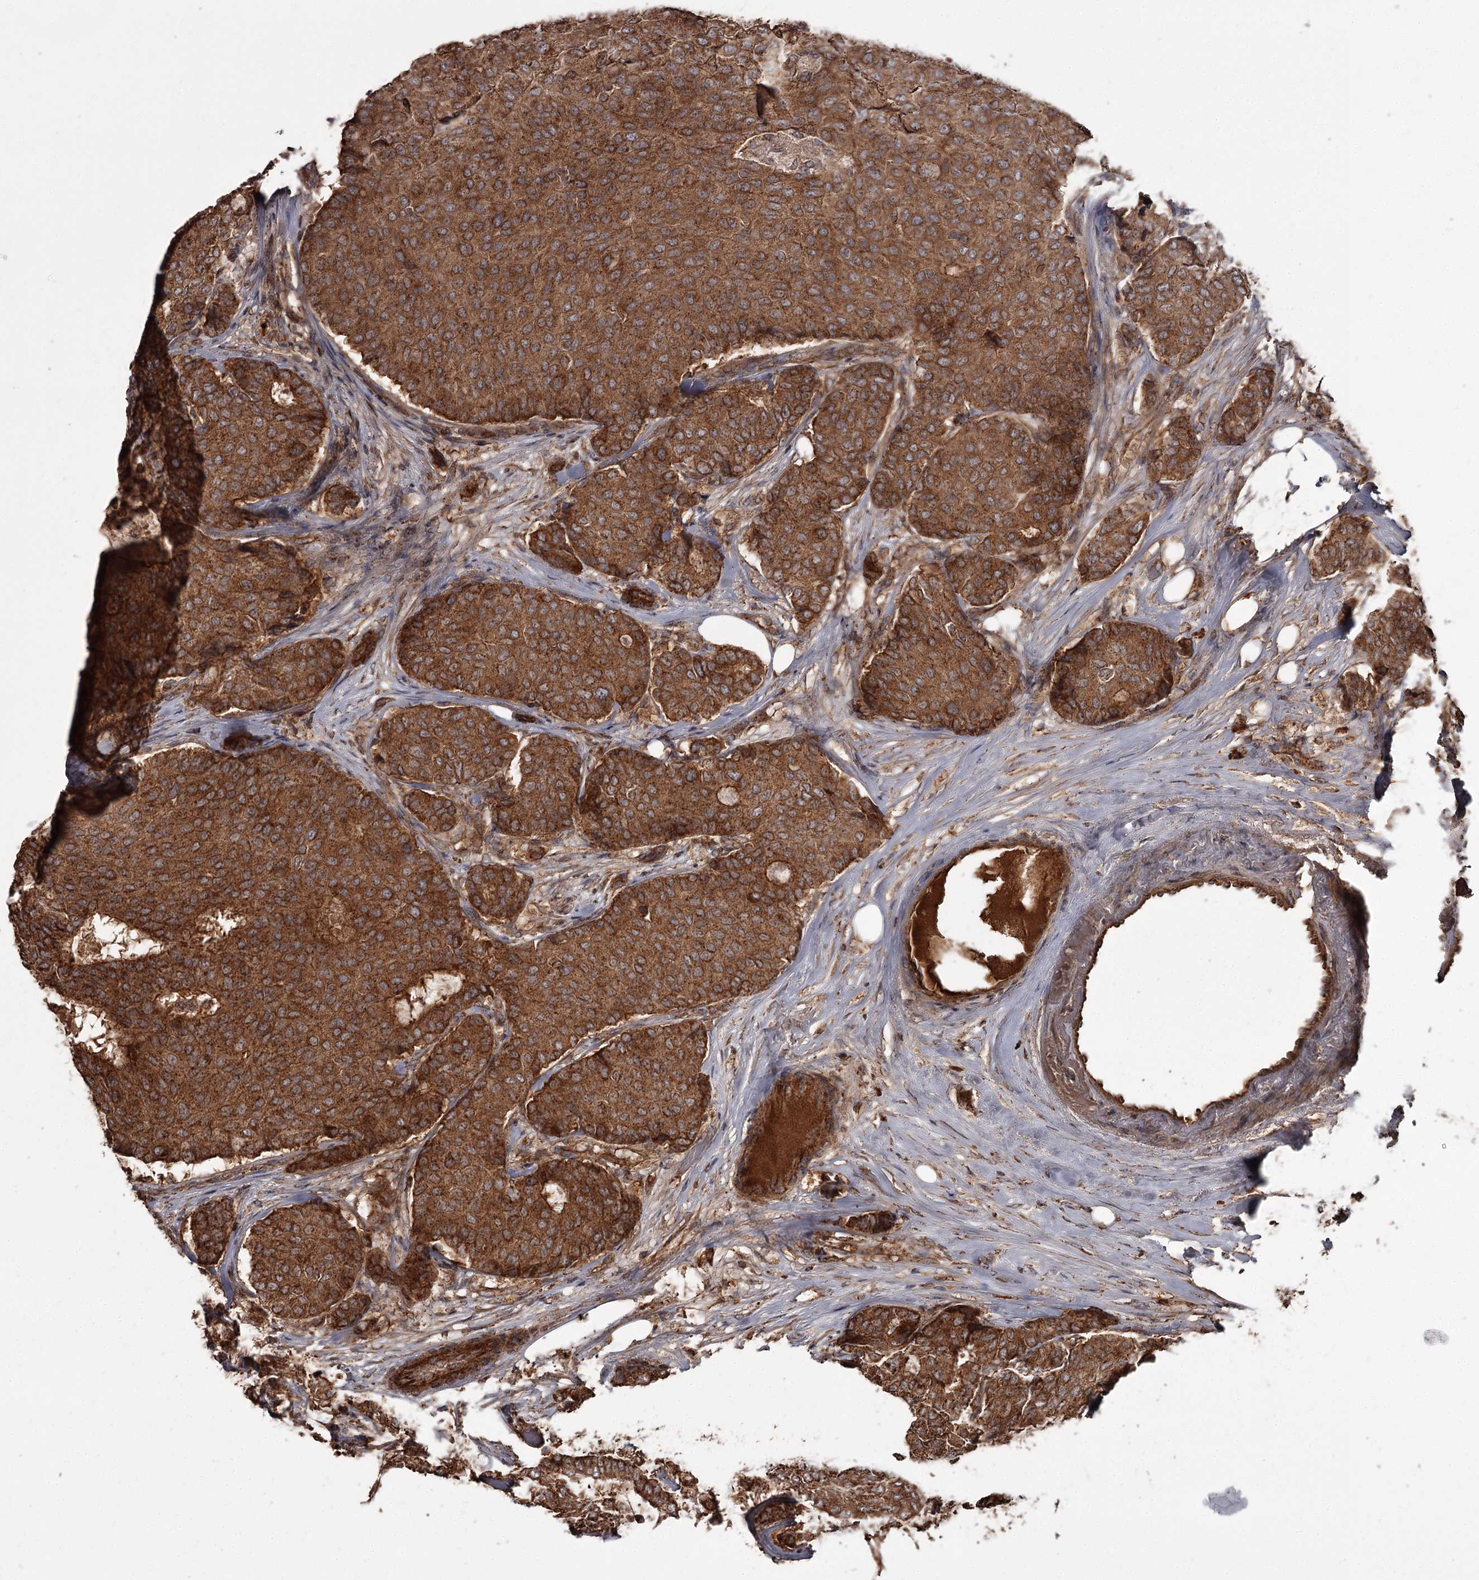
{"staining": {"intensity": "strong", "quantity": ">75%", "location": "cytoplasmic/membranous"}, "tissue": "breast cancer", "cell_type": "Tumor cells", "image_type": "cancer", "snomed": [{"axis": "morphology", "description": "Duct carcinoma"}, {"axis": "topography", "description": "Breast"}], "caption": "Protein expression analysis of human breast cancer (invasive ductal carcinoma) reveals strong cytoplasmic/membranous positivity in approximately >75% of tumor cells.", "gene": "THAP9", "patient": {"sex": "female", "age": 75}}